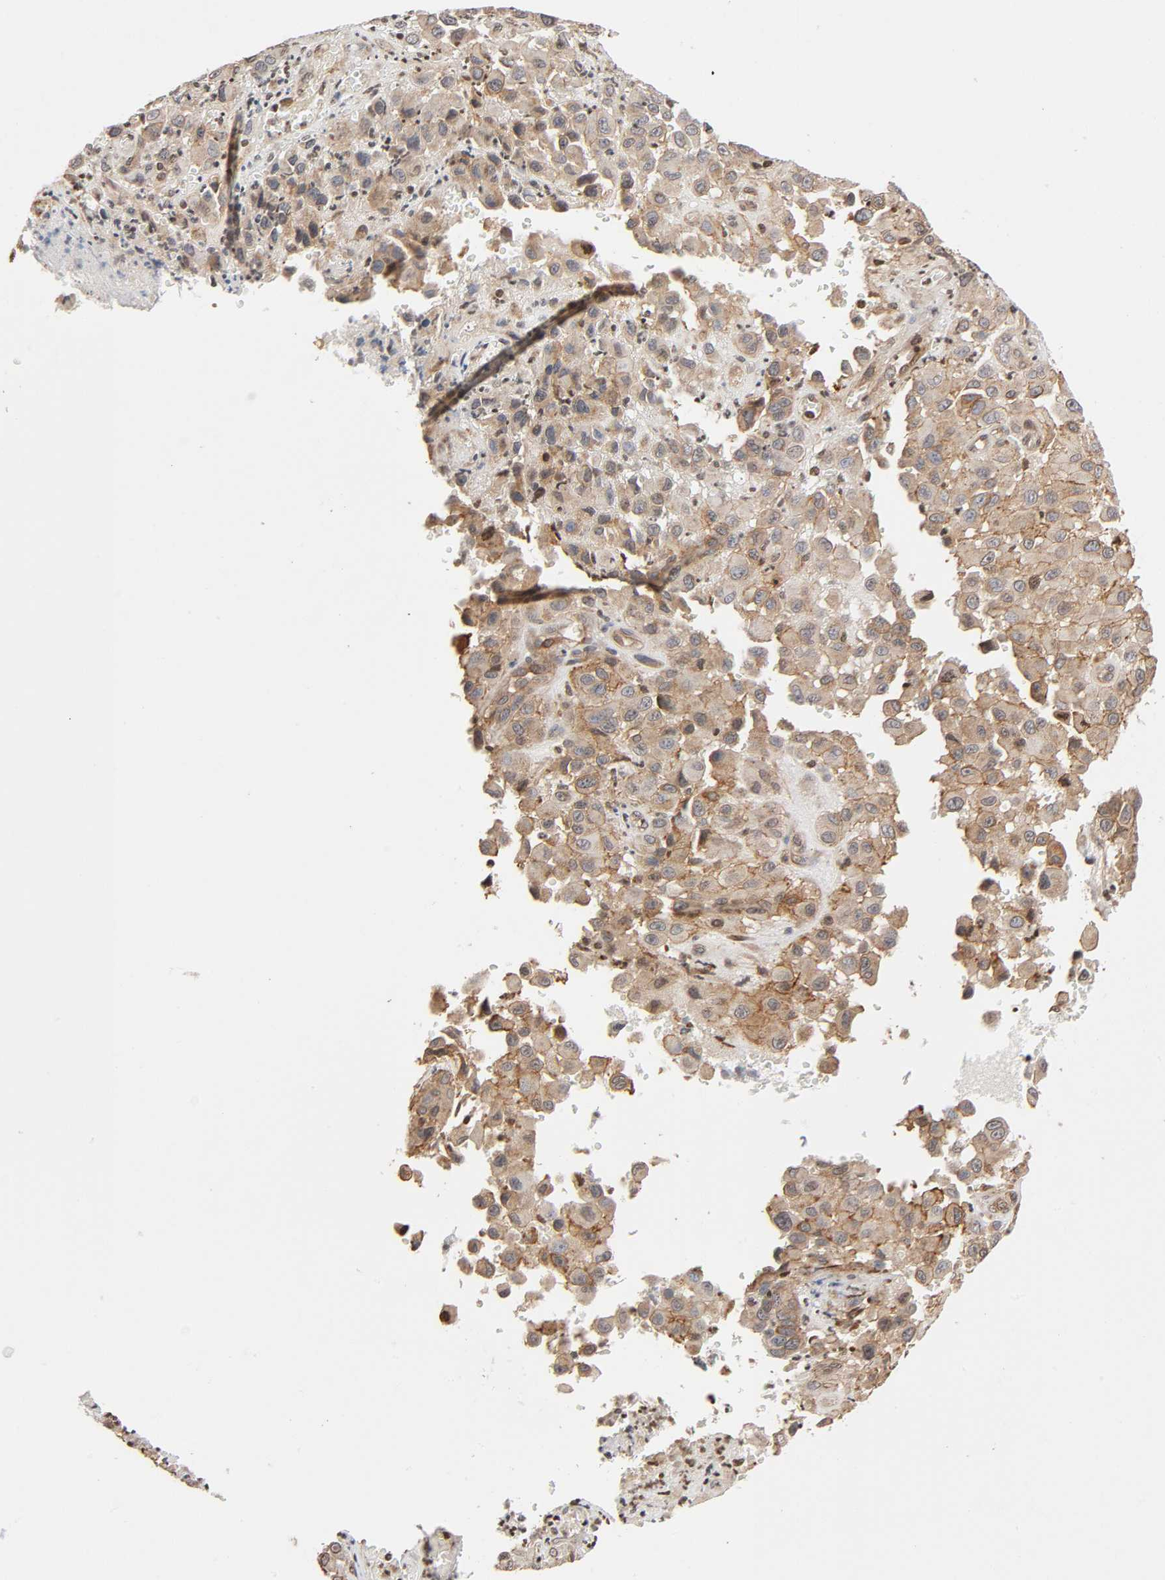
{"staining": {"intensity": "moderate", "quantity": ">75%", "location": "cytoplasmic/membranous"}, "tissue": "melanoma", "cell_type": "Tumor cells", "image_type": "cancer", "snomed": [{"axis": "morphology", "description": "Malignant melanoma, NOS"}, {"axis": "topography", "description": "Skin"}], "caption": "Brown immunohistochemical staining in human malignant melanoma displays moderate cytoplasmic/membranous positivity in approximately >75% of tumor cells.", "gene": "ITGAV", "patient": {"sex": "female", "age": 21}}